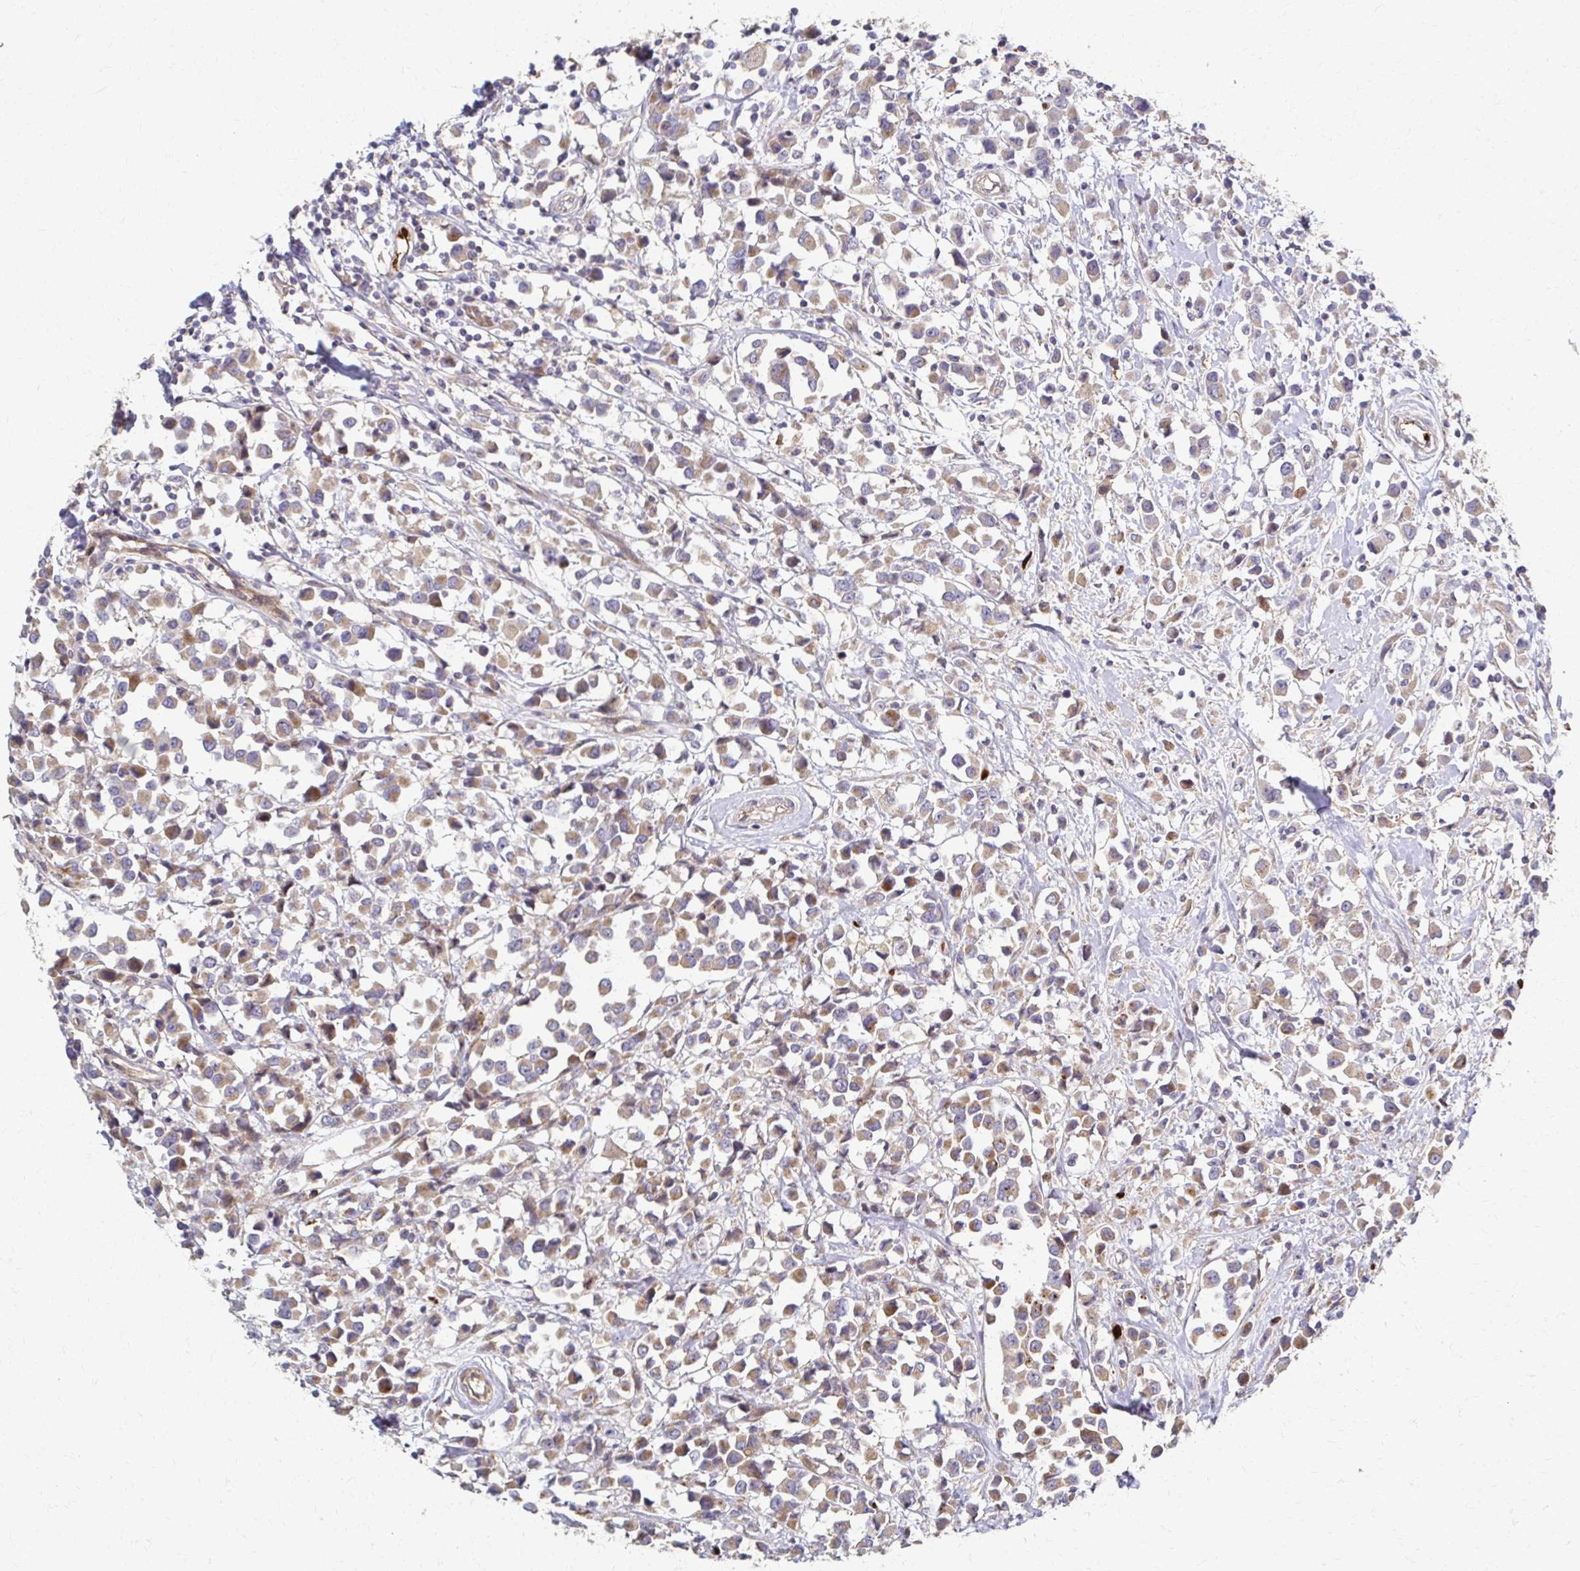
{"staining": {"intensity": "moderate", "quantity": ">75%", "location": "cytoplasmic/membranous"}, "tissue": "breast cancer", "cell_type": "Tumor cells", "image_type": "cancer", "snomed": [{"axis": "morphology", "description": "Duct carcinoma"}, {"axis": "topography", "description": "Breast"}], "caption": "Tumor cells show medium levels of moderate cytoplasmic/membranous positivity in approximately >75% of cells in breast intraductal carcinoma. Immunohistochemistry (ihc) stains the protein in brown and the nuclei are stained blue.", "gene": "SKA2", "patient": {"sex": "female", "age": 61}}